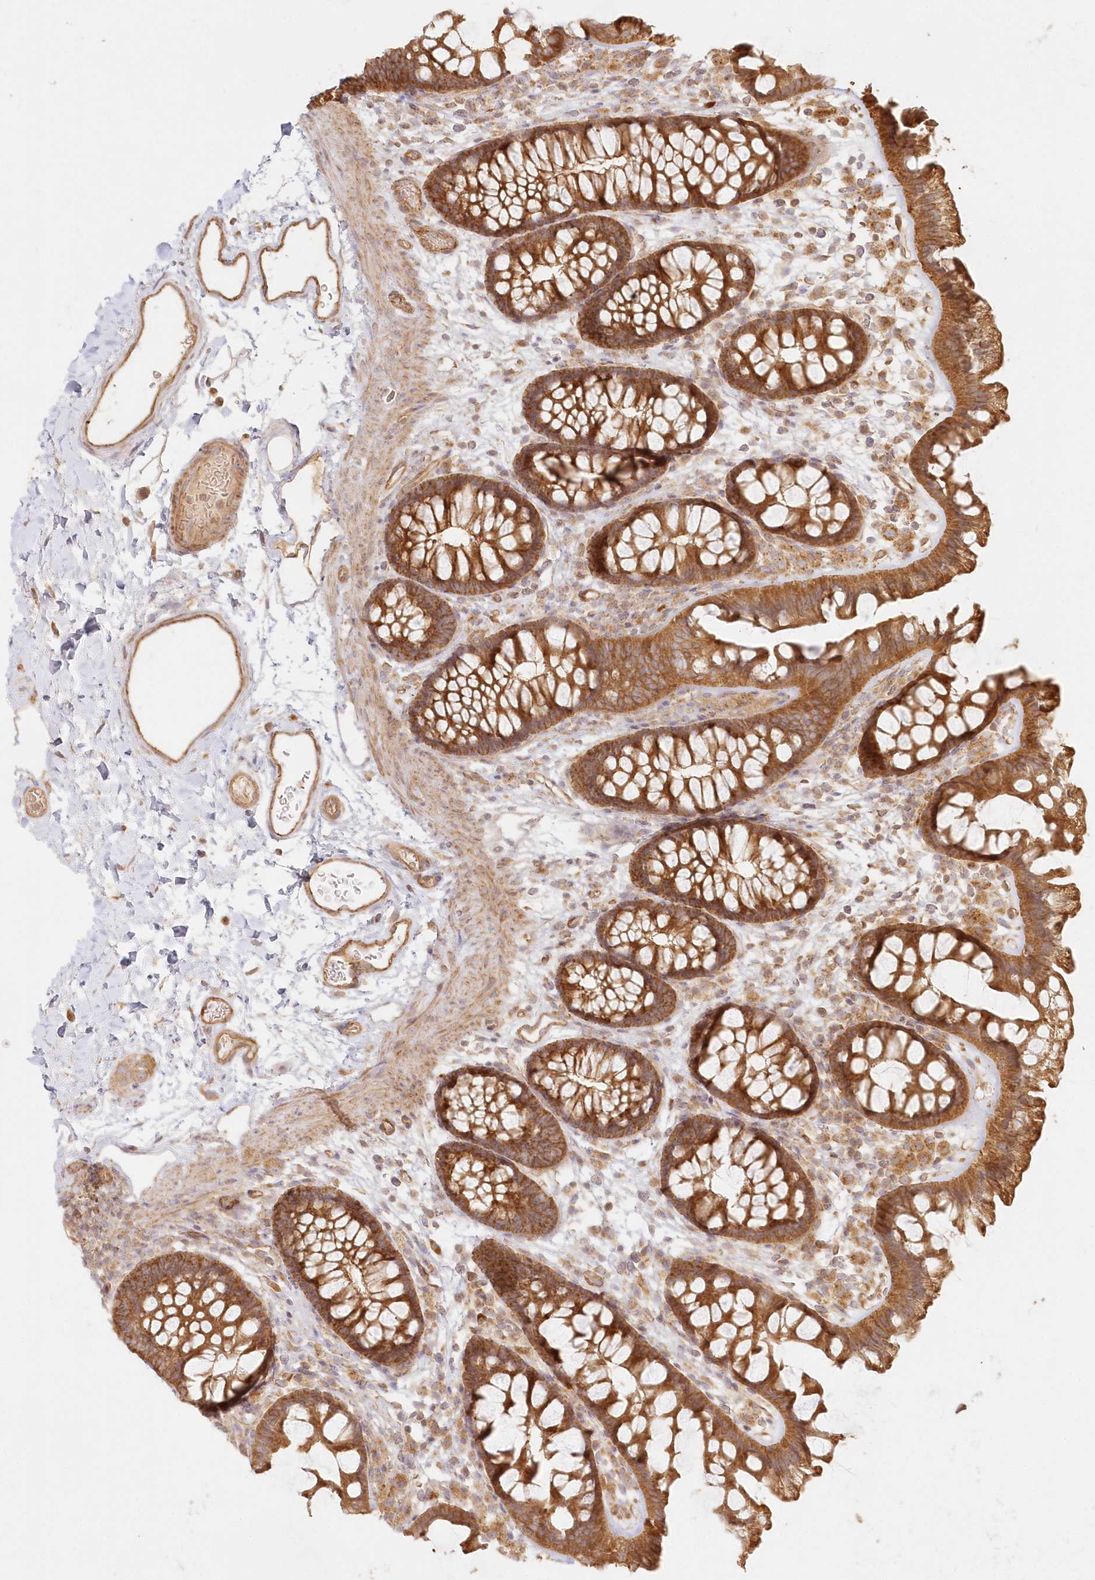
{"staining": {"intensity": "moderate", "quantity": ">75%", "location": "cytoplasmic/membranous"}, "tissue": "colon", "cell_type": "Endothelial cells", "image_type": "normal", "snomed": [{"axis": "morphology", "description": "Normal tissue, NOS"}, {"axis": "topography", "description": "Colon"}], "caption": "Brown immunohistochemical staining in unremarkable colon exhibits moderate cytoplasmic/membranous expression in about >75% of endothelial cells. (Brightfield microscopy of DAB IHC at high magnification).", "gene": "KIAA0232", "patient": {"sex": "female", "age": 62}}